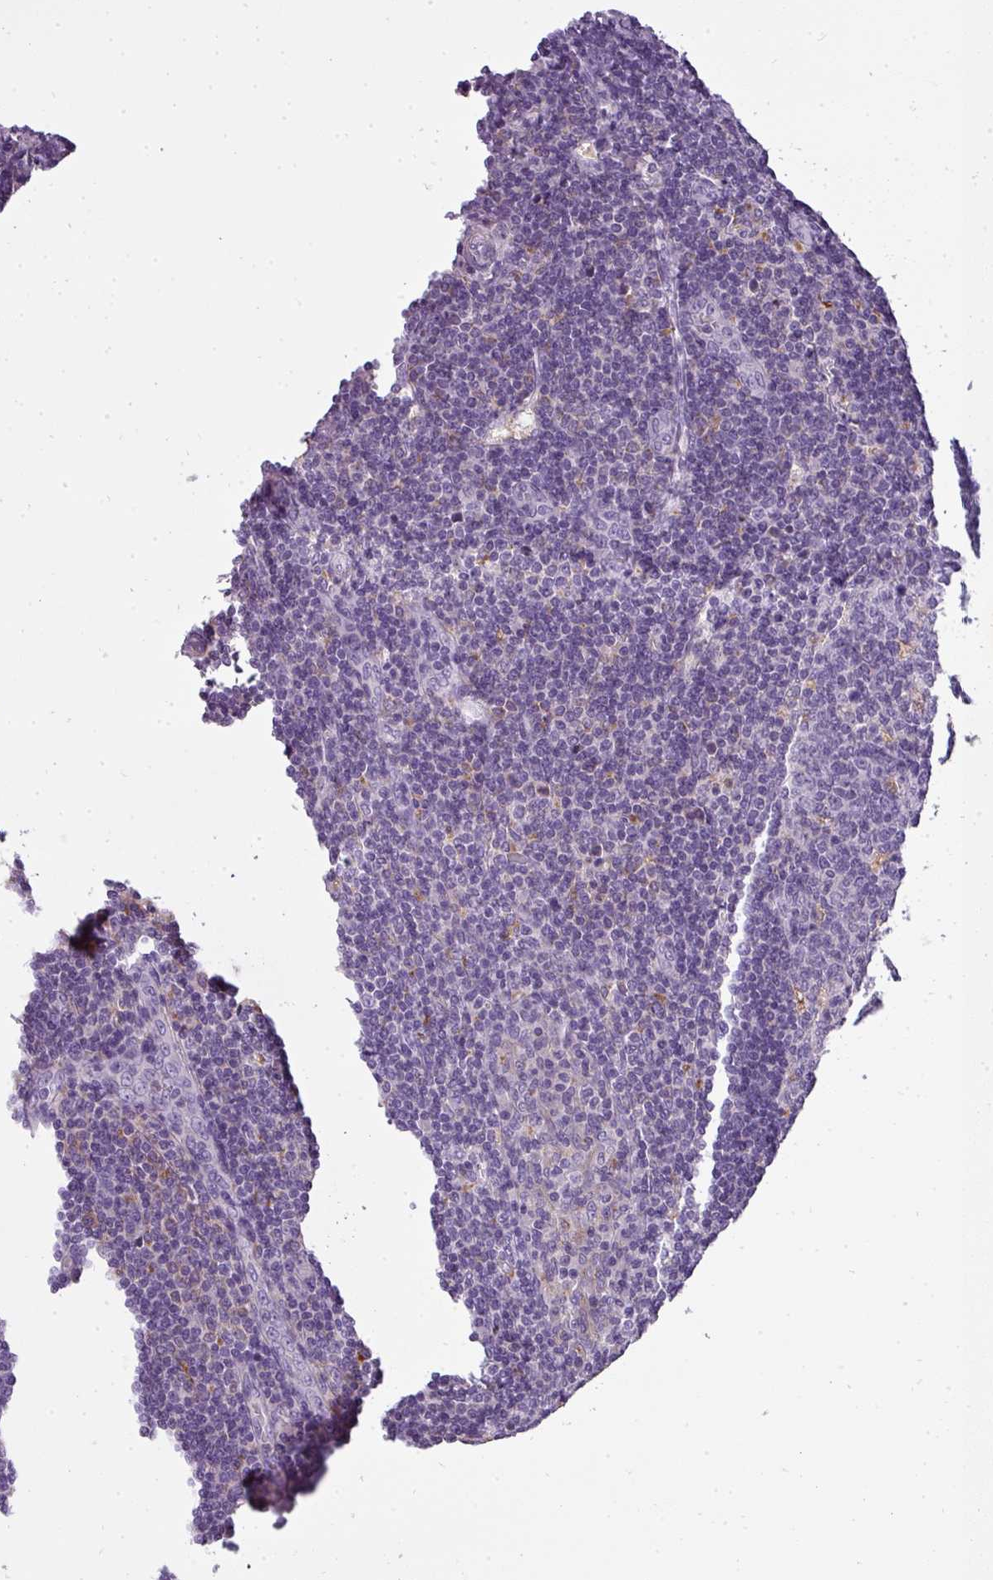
{"staining": {"intensity": "negative", "quantity": "none", "location": "none"}, "tissue": "tonsil", "cell_type": "Germinal center cells", "image_type": "normal", "snomed": [{"axis": "morphology", "description": "Normal tissue, NOS"}, {"axis": "topography", "description": "Tonsil"}], "caption": "Immunohistochemistry (IHC) image of normal human tonsil stained for a protein (brown), which exhibits no staining in germinal center cells. The staining was performed using DAB (3,3'-diaminobenzidine) to visualize the protein expression in brown, while the nuclei were stained in blue with hematoxylin (Magnification: 20x).", "gene": "ATP6V1D", "patient": {"sex": "male", "age": 17}}